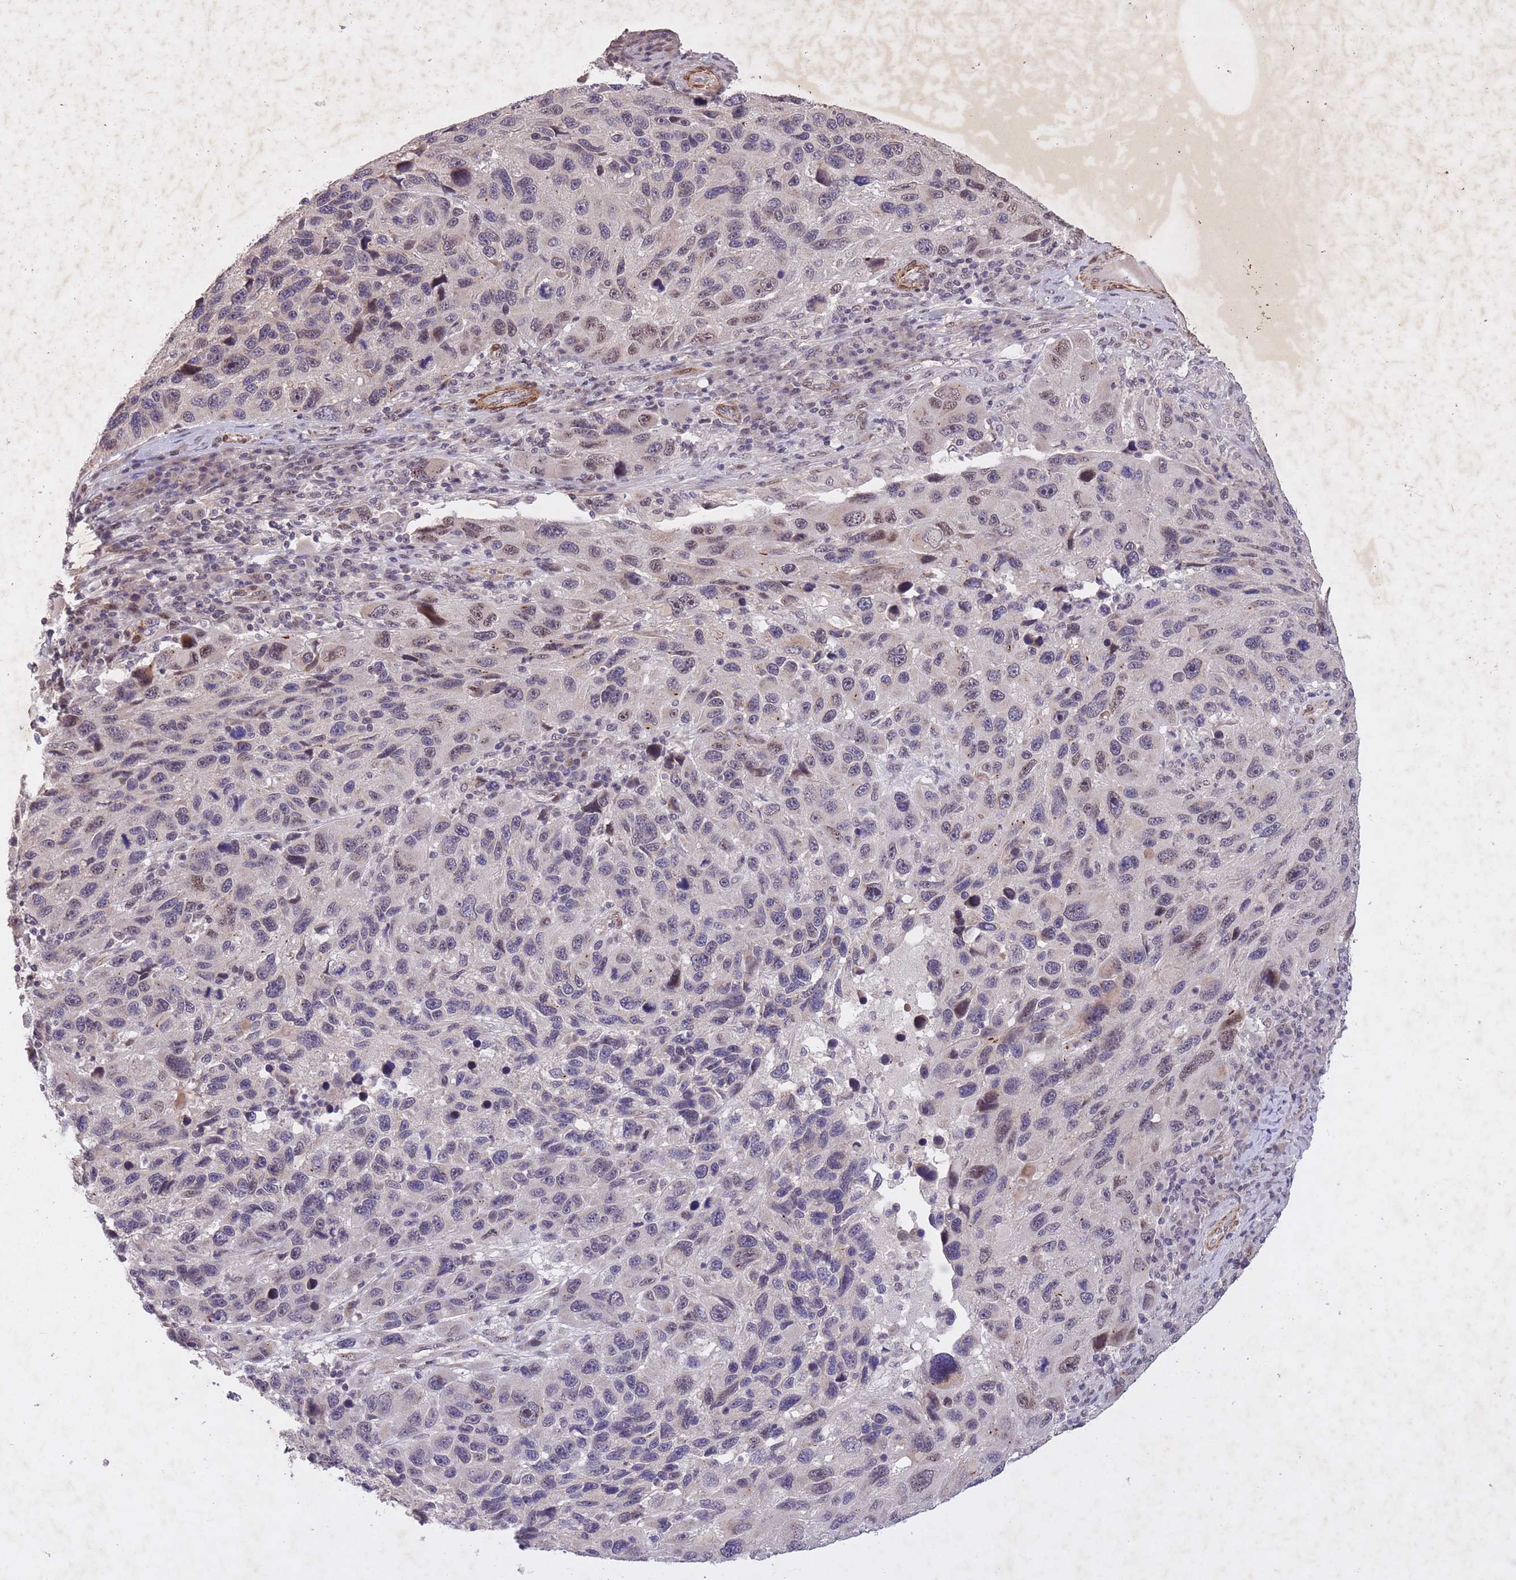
{"staining": {"intensity": "moderate", "quantity": "<25%", "location": "nuclear"}, "tissue": "melanoma", "cell_type": "Tumor cells", "image_type": "cancer", "snomed": [{"axis": "morphology", "description": "Malignant melanoma, NOS"}, {"axis": "topography", "description": "Skin"}], "caption": "A brown stain highlights moderate nuclear staining of a protein in human malignant melanoma tumor cells. The protein is stained brown, and the nuclei are stained in blue (DAB (3,3'-diaminobenzidine) IHC with brightfield microscopy, high magnification).", "gene": "CBX6", "patient": {"sex": "male", "age": 53}}